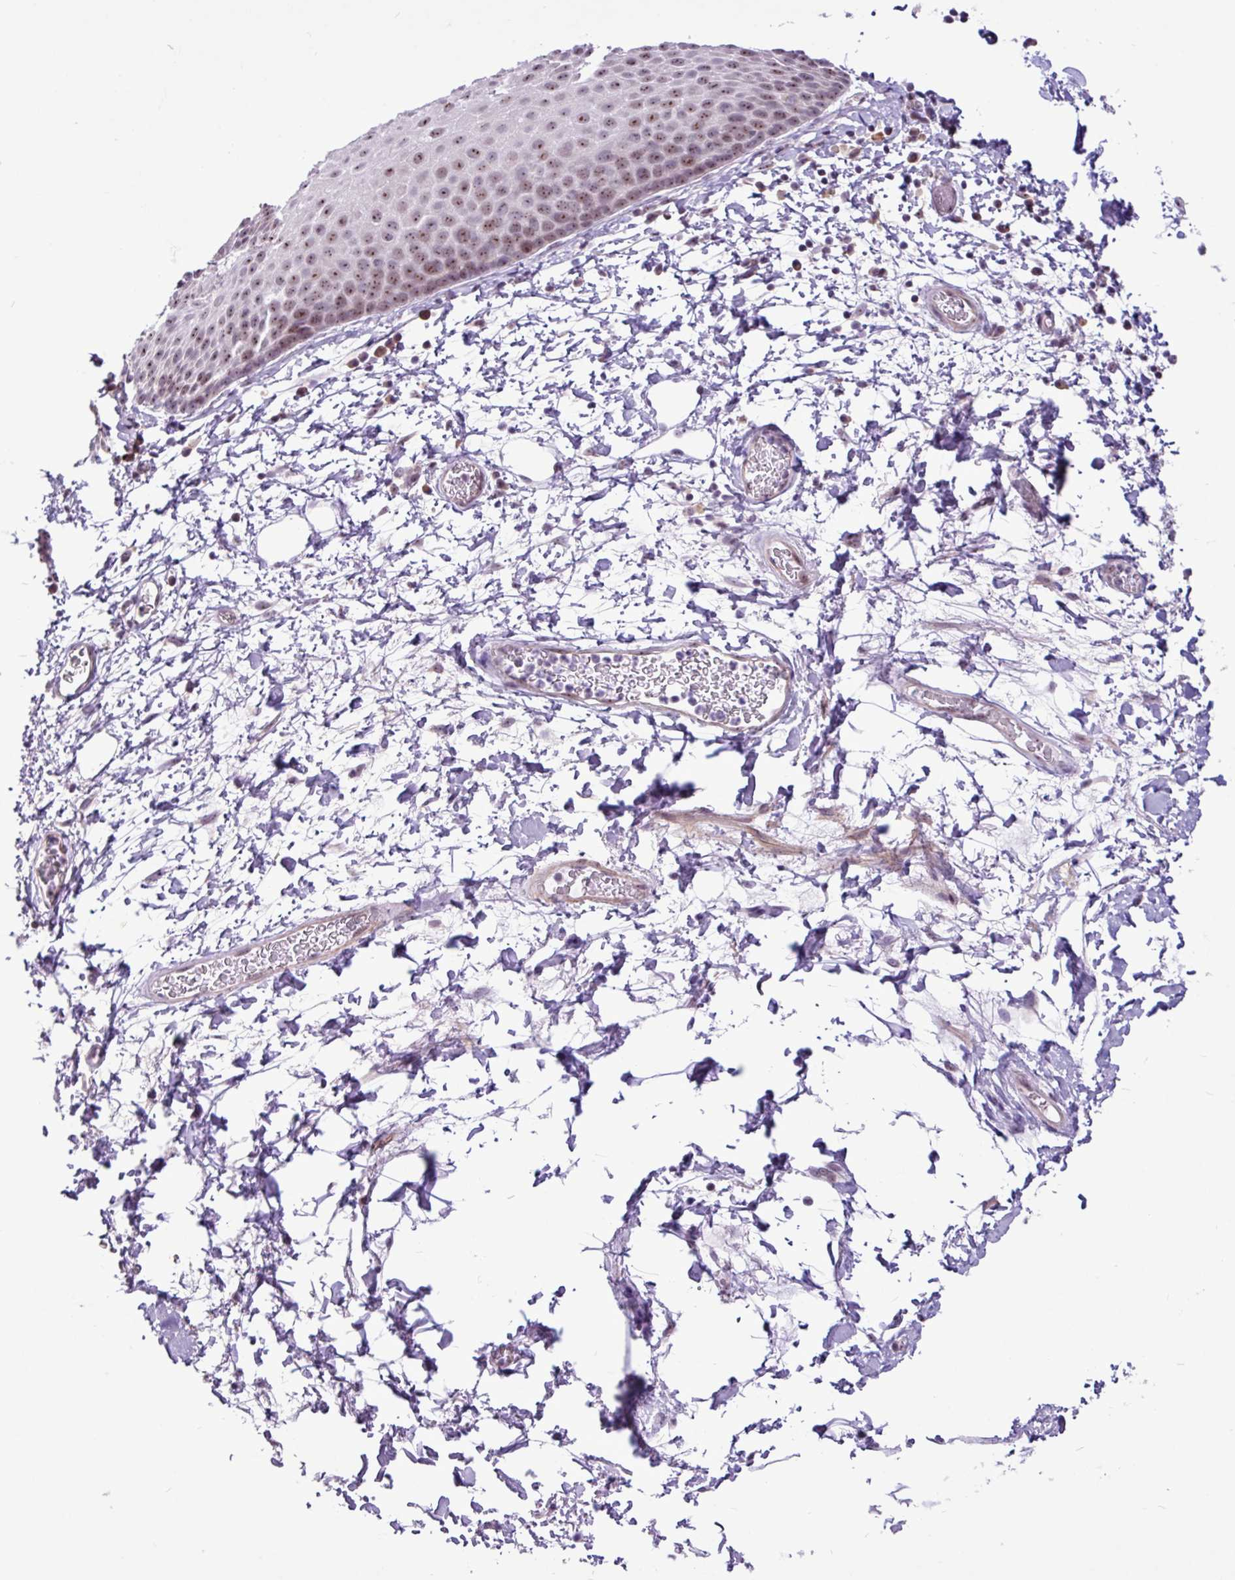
{"staining": {"intensity": "moderate", "quantity": "25%-75%", "location": "nuclear"}, "tissue": "skin", "cell_type": "Epidermal cells", "image_type": "normal", "snomed": [{"axis": "morphology", "description": "Normal tissue, NOS"}, {"axis": "morphology", "description": "Hemorrhoids"}, {"axis": "morphology", "description": "Inflammation, NOS"}, {"axis": "topography", "description": "Anal"}], "caption": "DAB (3,3'-diaminobenzidine) immunohistochemical staining of unremarkable human skin displays moderate nuclear protein positivity in about 25%-75% of epidermal cells. The protein of interest is stained brown, and the nuclei are stained in blue (DAB (3,3'-diaminobenzidine) IHC with brightfield microscopy, high magnification).", "gene": "UTP18", "patient": {"sex": "male", "age": 60}}